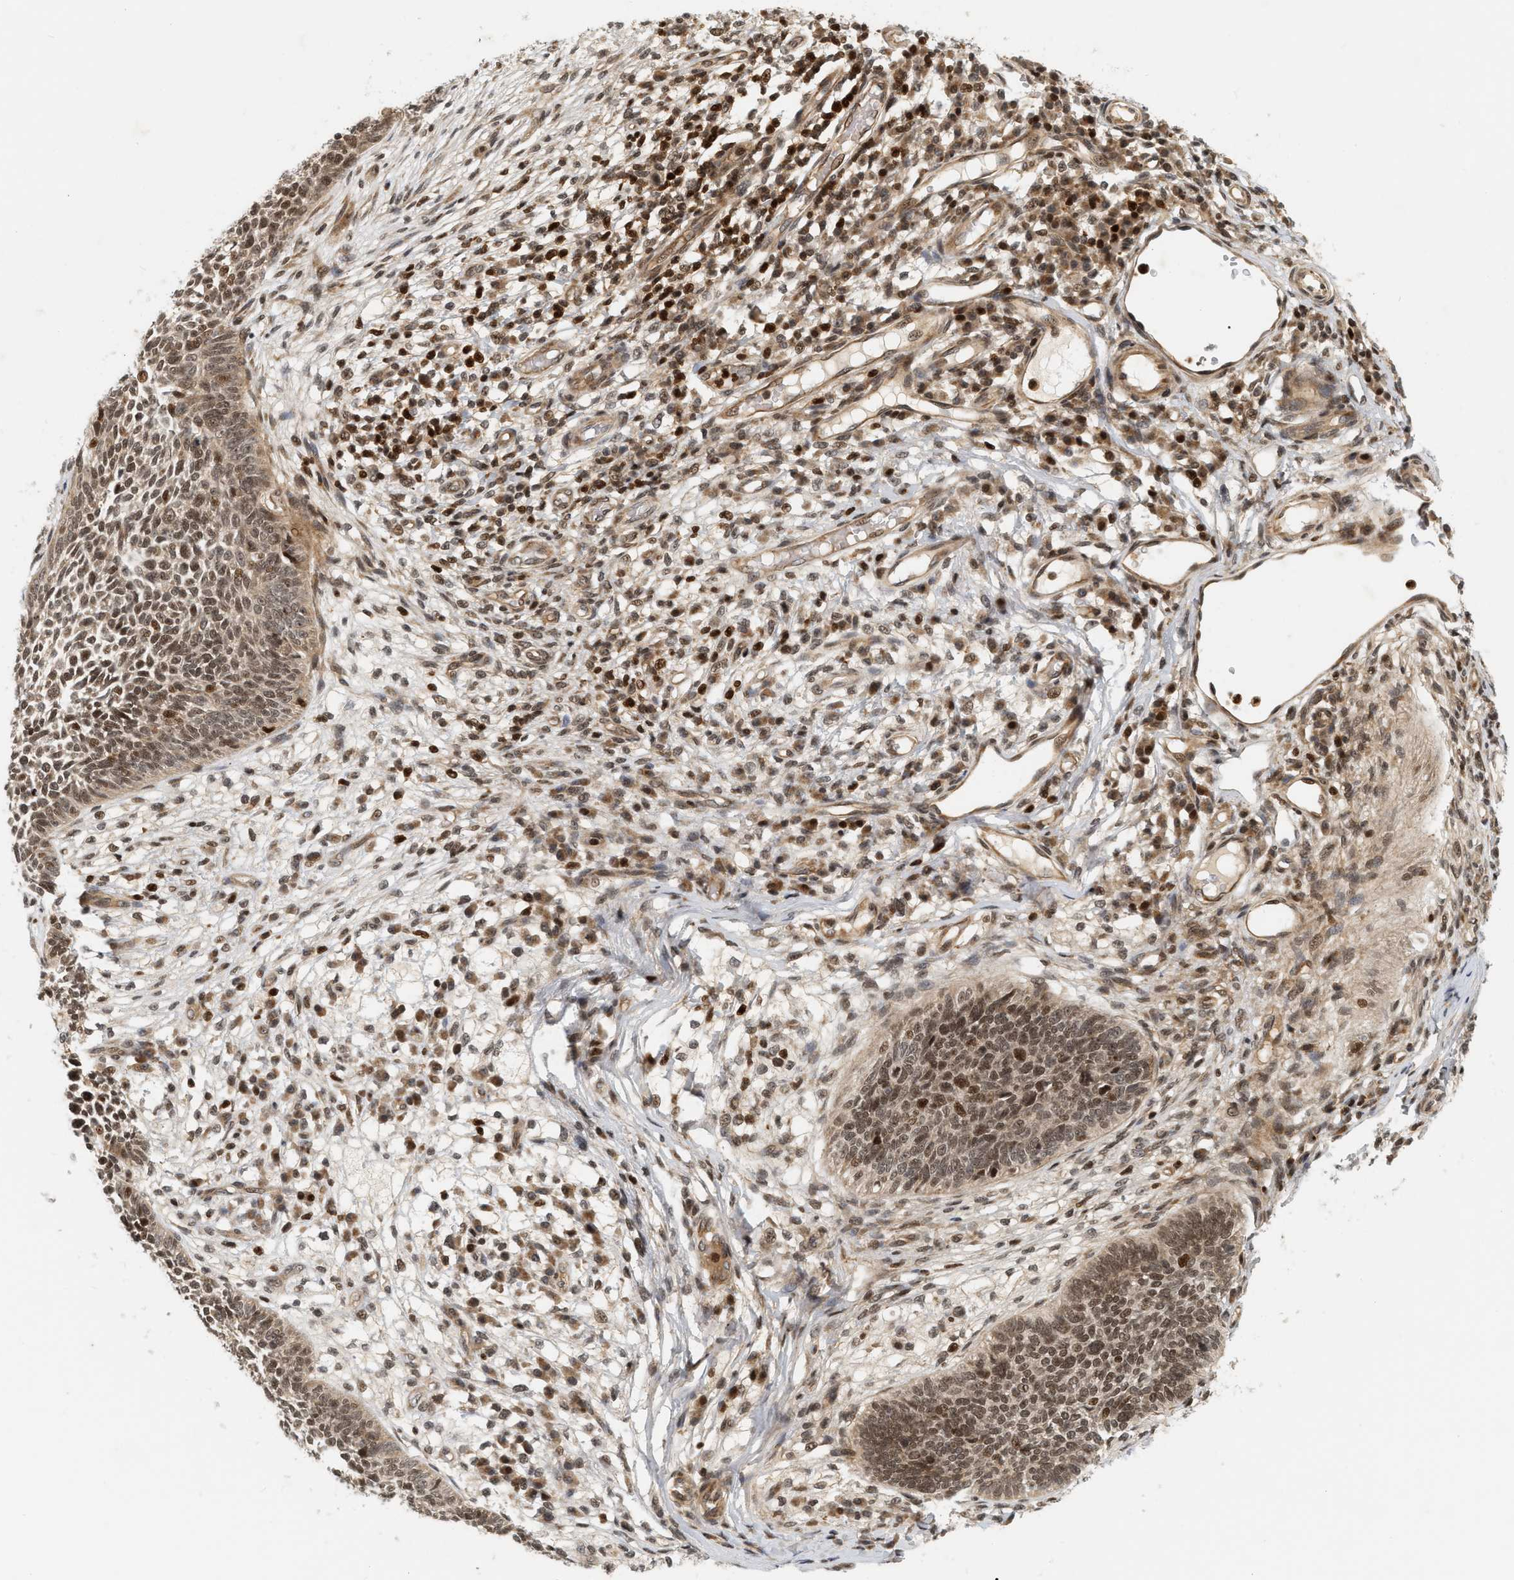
{"staining": {"intensity": "moderate", "quantity": ">75%", "location": "cytoplasmic/membranous,nuclear"}, "tissue": "skin cancer", "cell_type": "Tumor cells", "image_type": "cancer", "snomed": [{"axis": "morphology", "description": "Basal cell carcinoma"}, {"axis": "topography", "description": "Skin"}], "caption": "Approximately >75% of tumor cells in human skin cancer (basal cell carcinoma) display moderate cytoplasmic/membranous and nuclear protein staining as visualized by brown immunohistochemical staining.", "gene": "NFE2L2", "patient": {"sex": "female", "age": 84}}